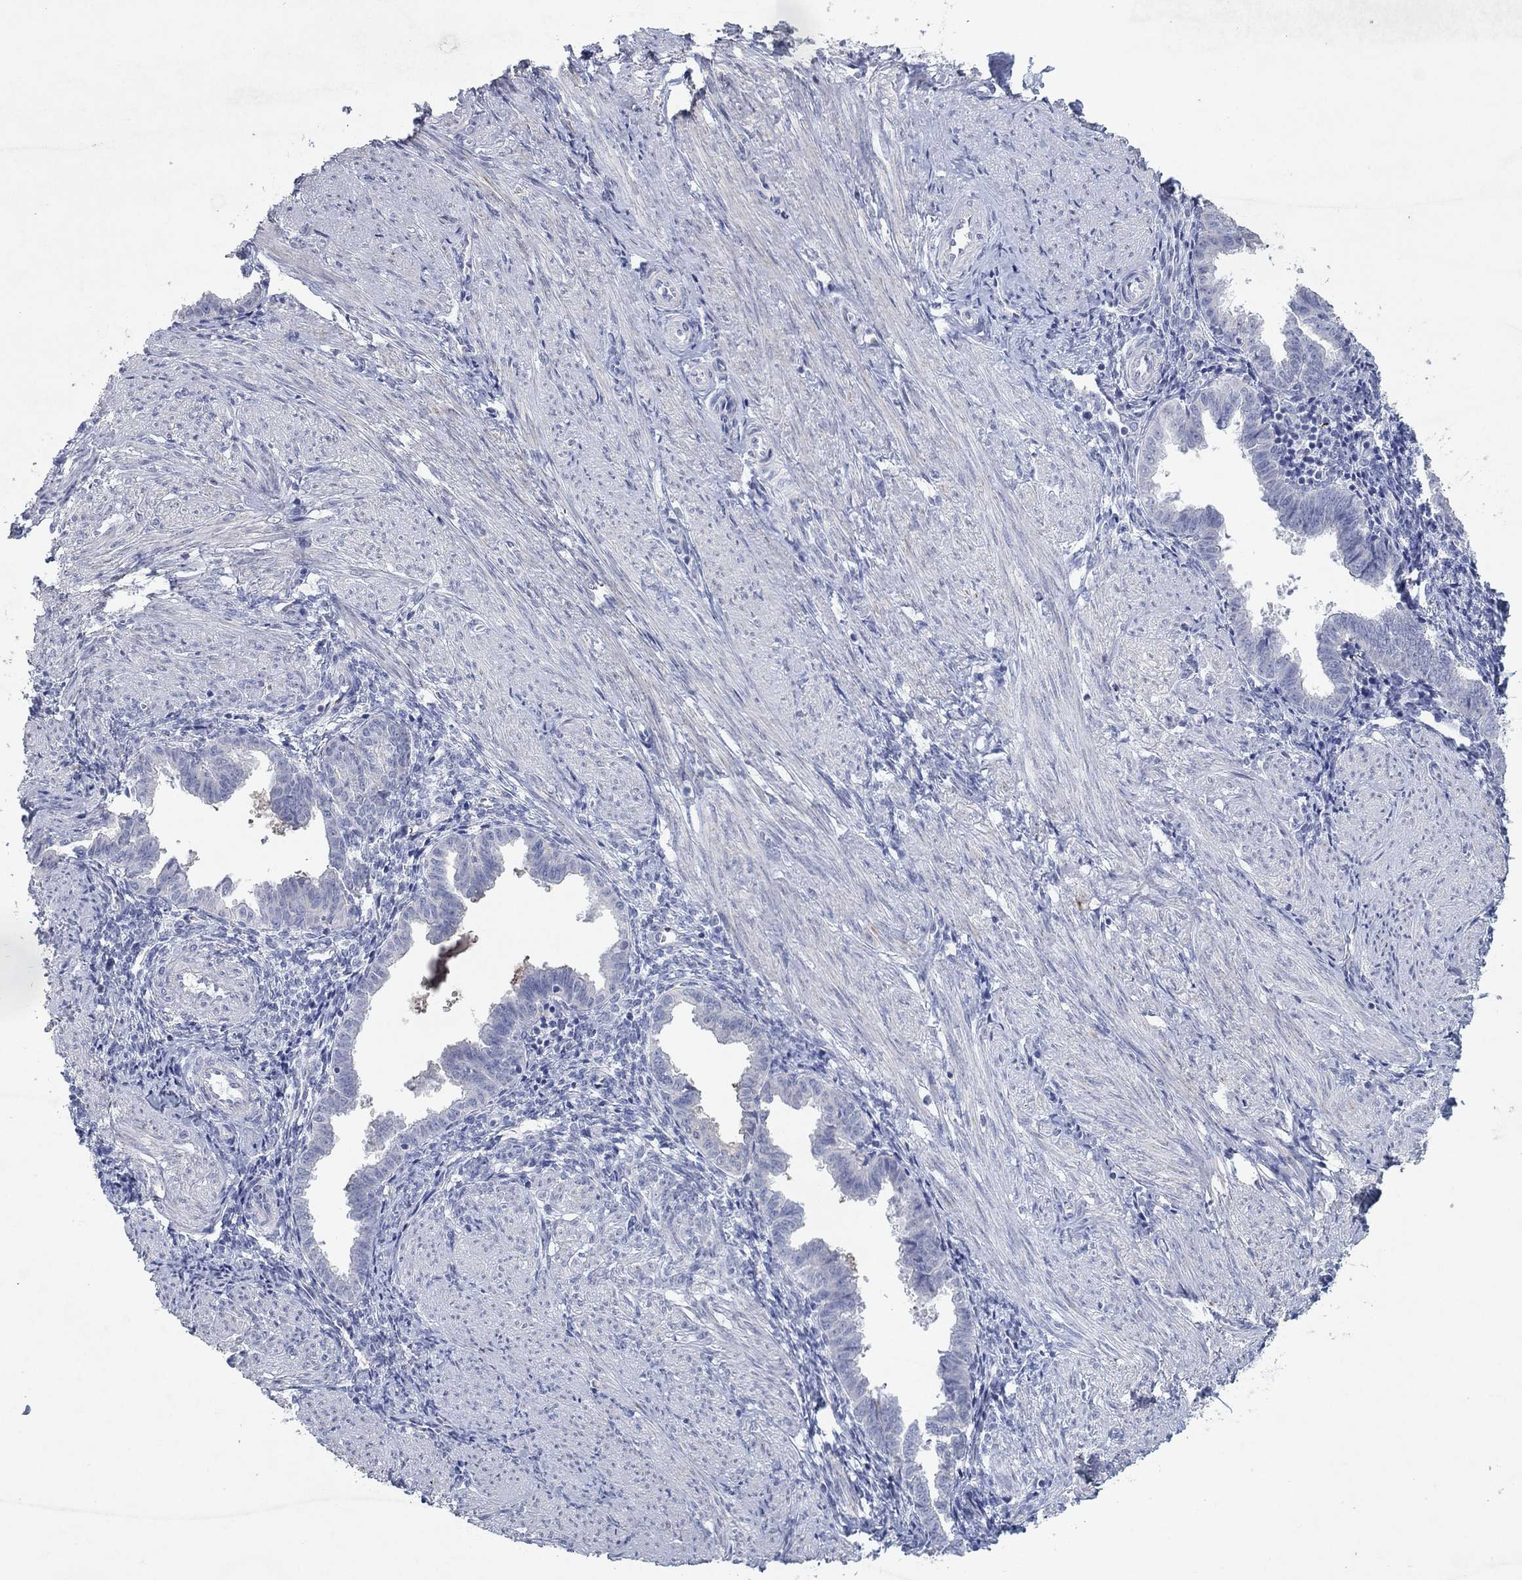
{"staining": {"intensity": "negative", "quantity": "none", "location": "none"}, "tissue": "endometrium", "cell_type": "Cells in endometrial stroma", "image_type": "normal", "snomed": [{"axis": "morphology", "description": "Normal tissue, NOS"}, {"axis": "topography", "description": "Endometrium"}], "caption": "There is no significant staining in cells in endometrial stroma of endometrium. (DAB (3,3'-diaminobenzidine) IHC, high magnification).", "gene": "KRT40", "patient": {"sex": "female", "age": 37}}